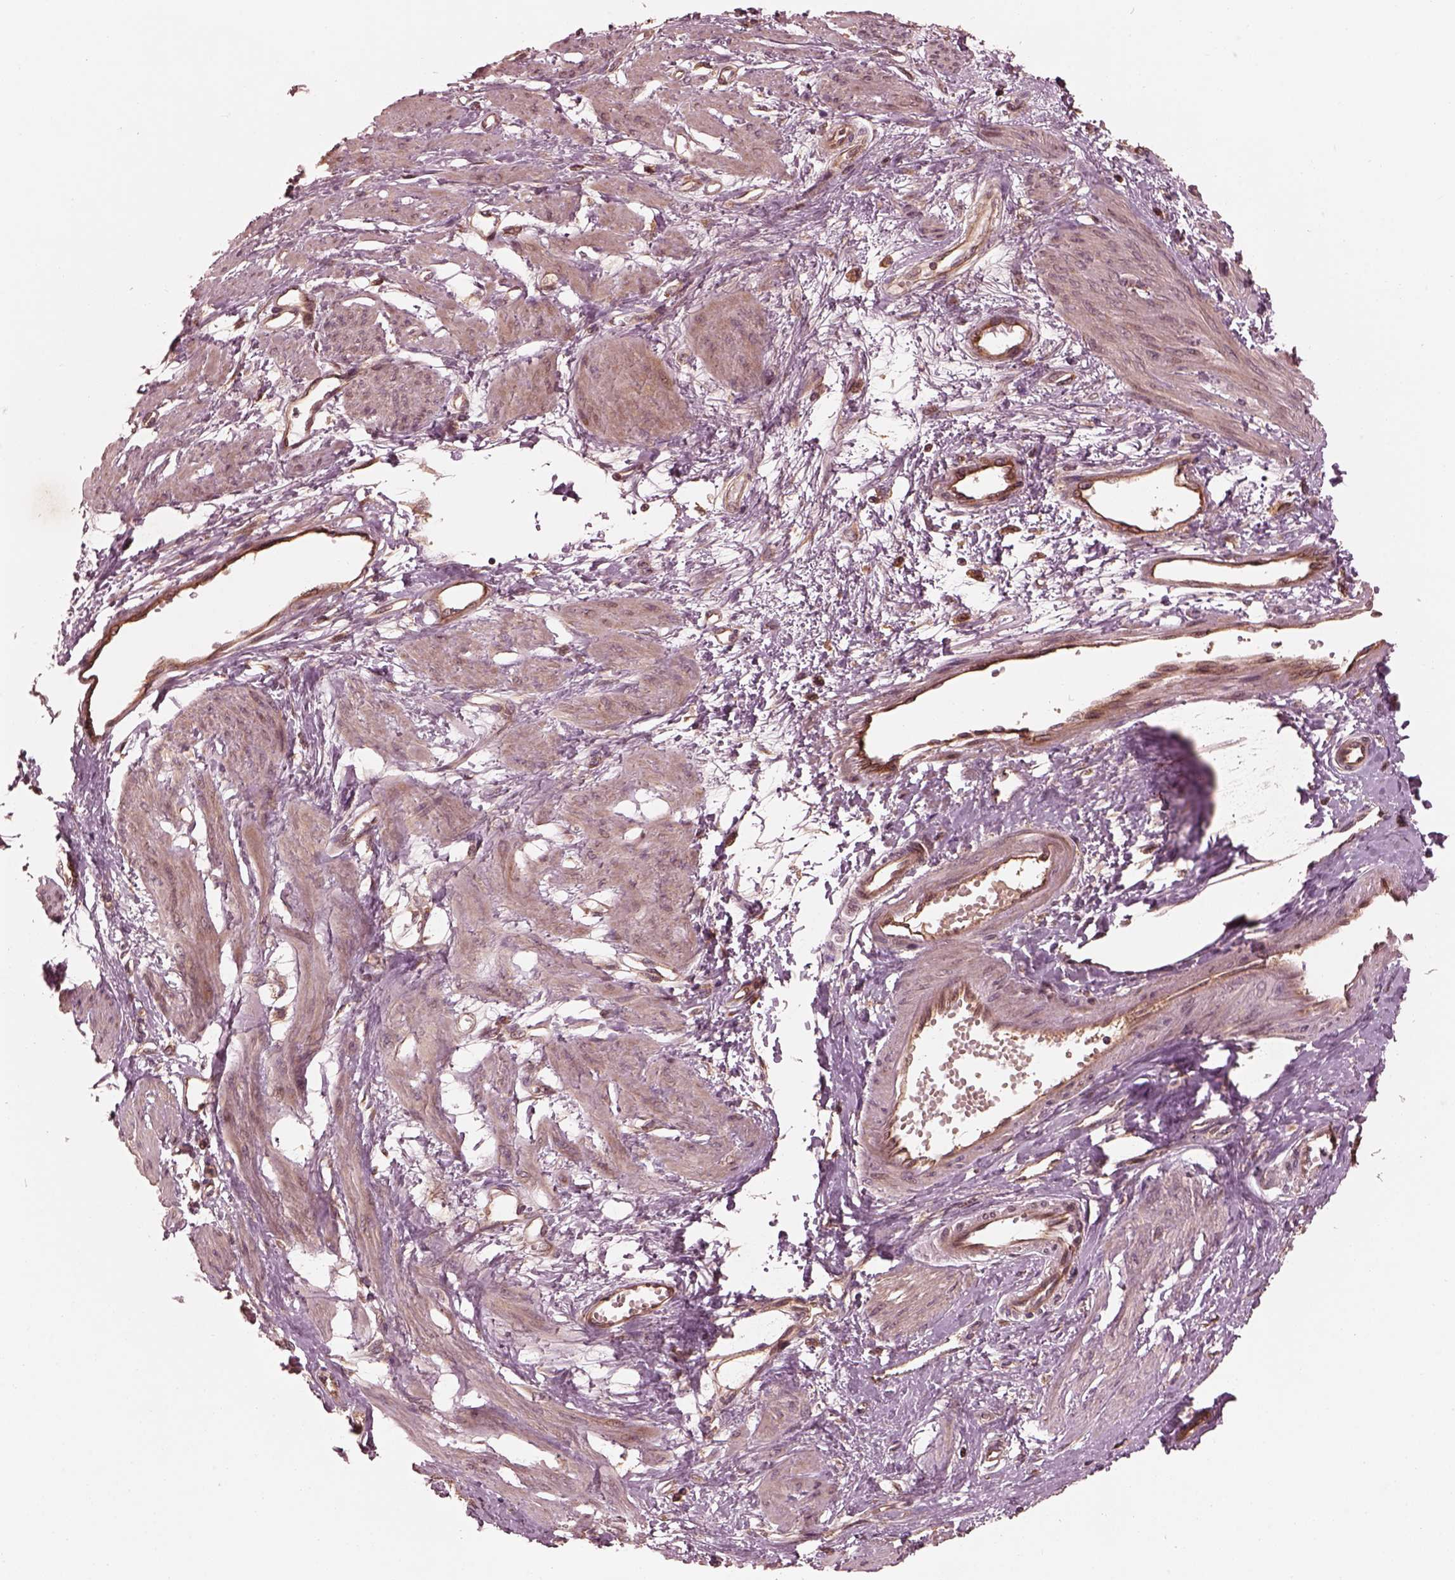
{"staining": {"intensity": "weak", "quantity": "<25%", "location": "cytoplasmic/membranous"}, "tissue": "smooth muscle", "cell_type": "Smooth muscle cells", "image_type": "normal", "snomed": [{"axis": "morphology", "description": "Normal tissue, NOS"}, {"axis": "topography", "description": "Smooth muscle"}, {"axis": "topography", "description": "Uterus"}], "caption": "IHC of normal smooth muscle exhibits no staining in smooth muscle cells.", "gene": "PIK3R2", "patient": {"sex": "female", "age": 39}}